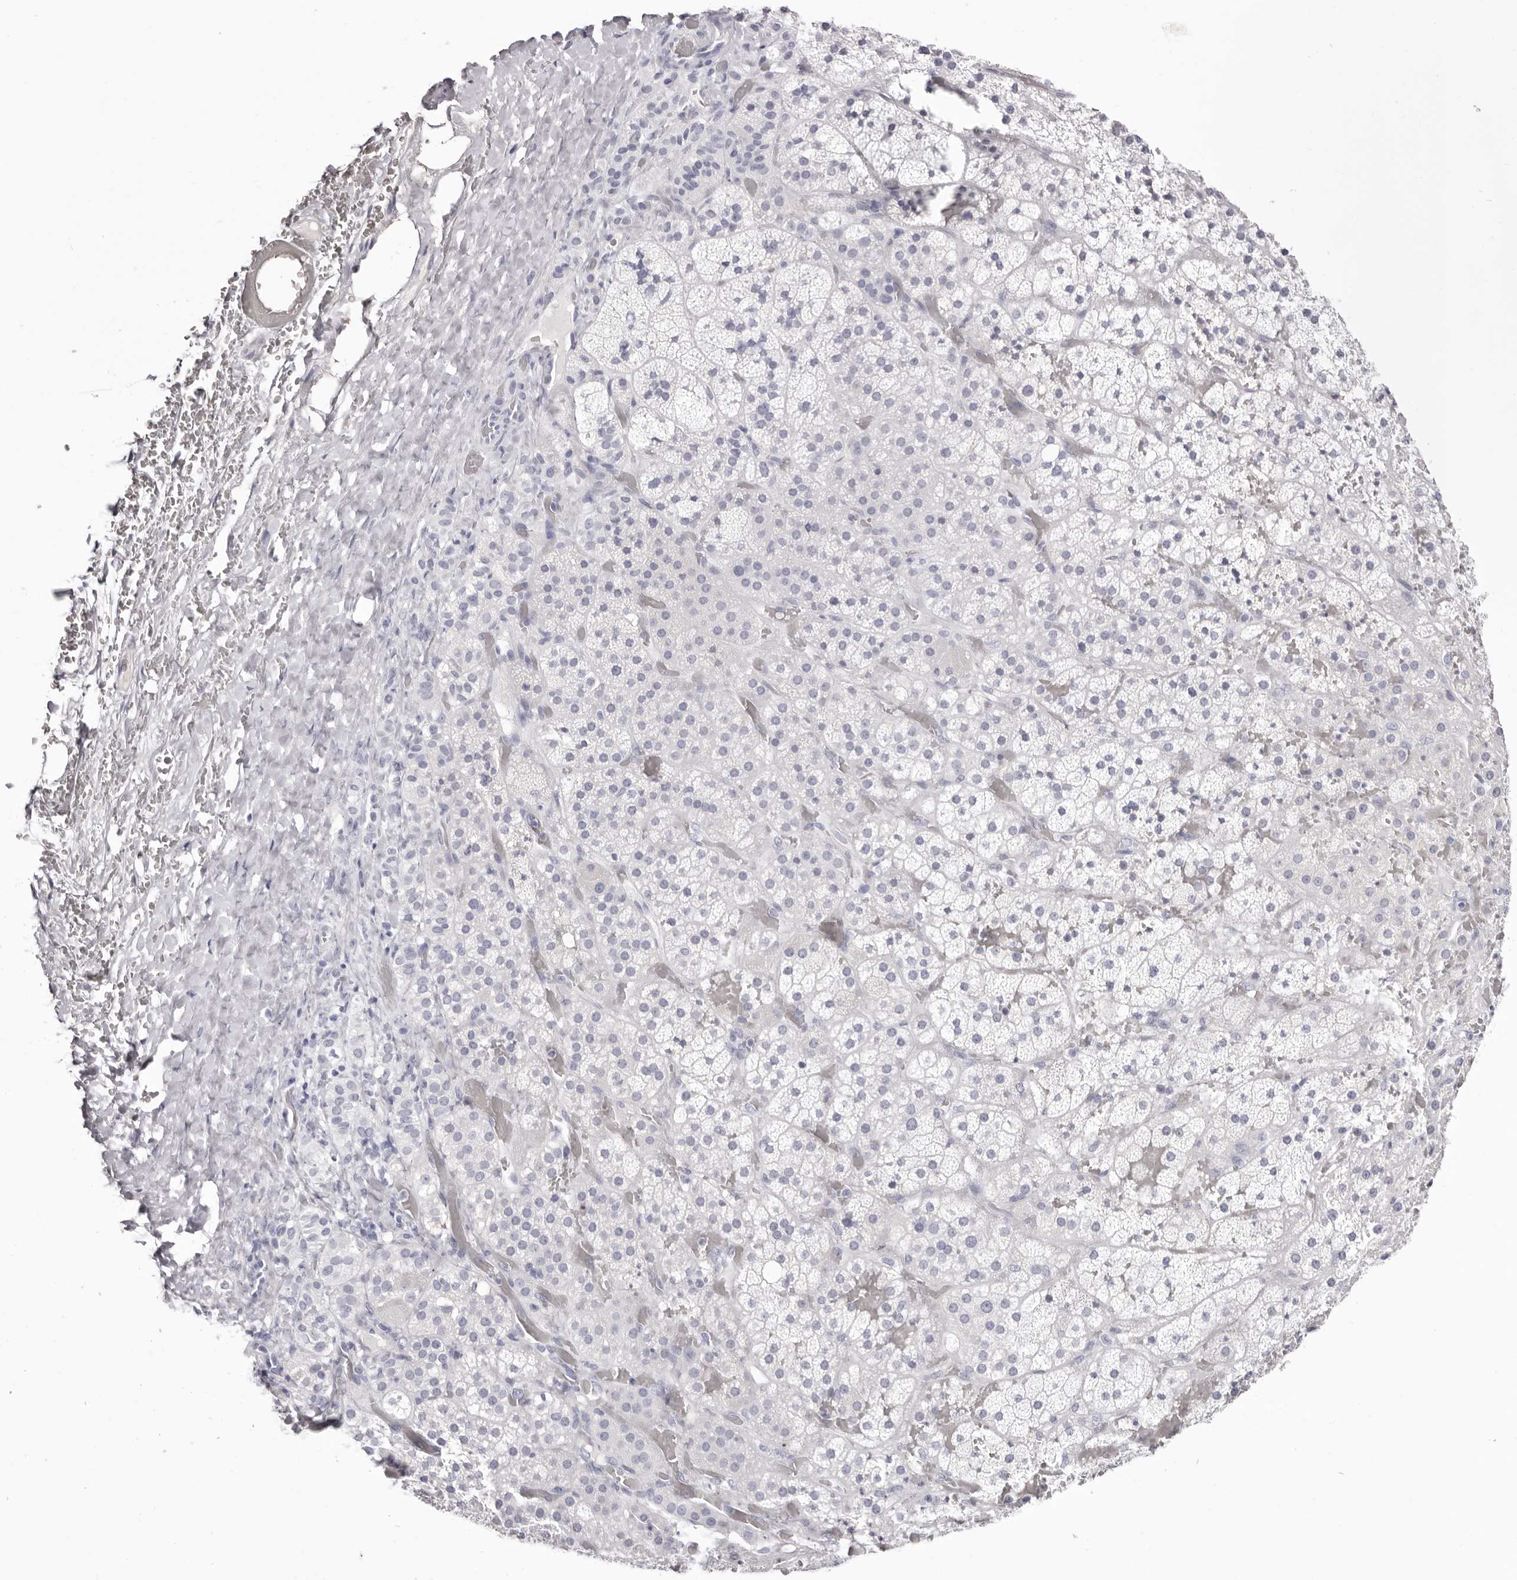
{"staining": {"intensity": "negative", "quantity": "none", "location": "none"}, "tissue": "adrenal gland", "cell_type": "Glandular cells", "image_type": "normal", "snomed": [{"axis": "morphology", "description": "Normal tissue, NOS"}, {"axis": "topography", "description": "Adrenal gland"}], "caption": "The micrograph reveals no significant positivity in glandular cells of adrenal gland. (Stains: DAB (3,3'-diaminobenzidine) immunohistochemistry with hematoxylin counter stain, Microscopy: brightfield microscopy at high magnification).", "gene": "LPO", "patient": {"sex": "male", "age": 57}}